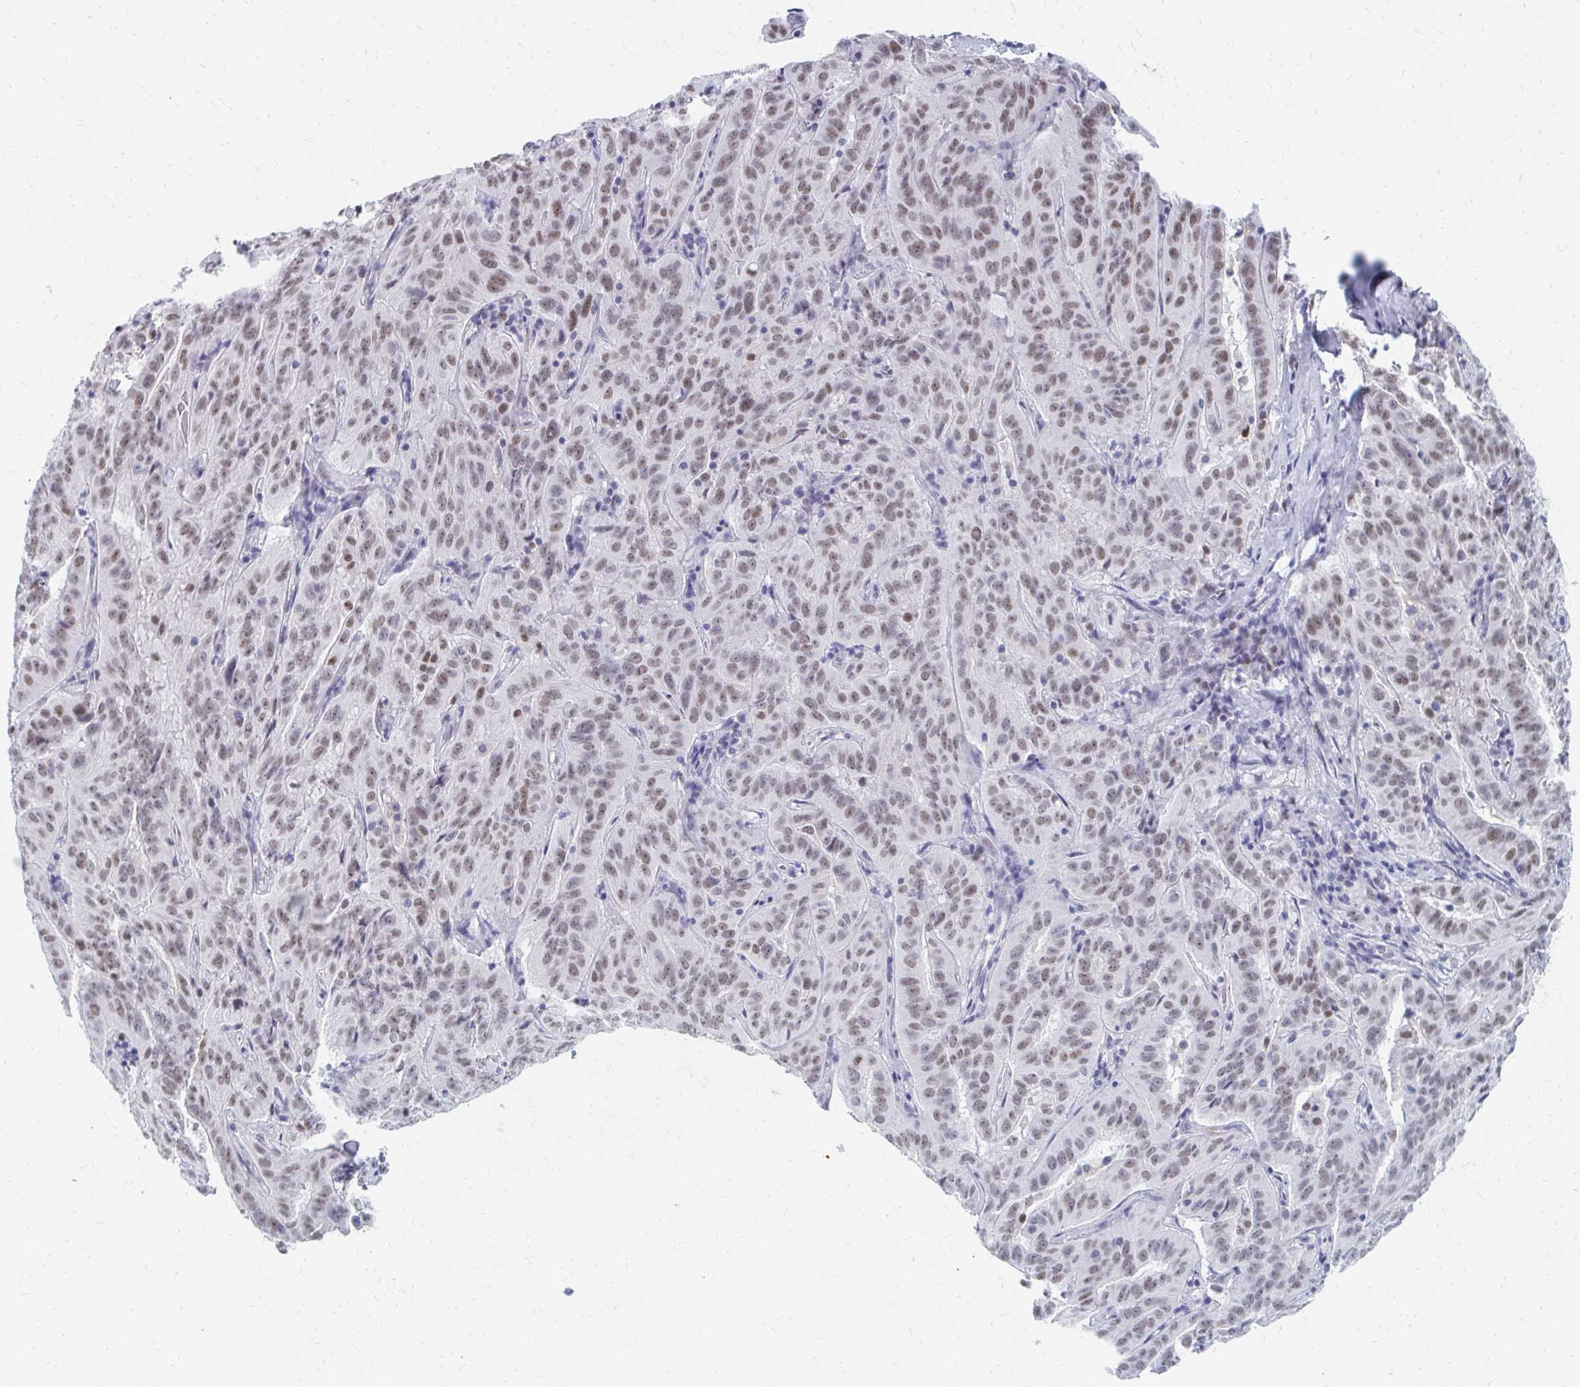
{"staining": {"intensity": "moderate", "quantity": "25%-75%", "location": "nuclear"}, "tissue": "pancreatic cancer", "cell_type": "Tumor cells", "image_type": "cancer", "snomed": [{"axis": "morphology", "description": "Adenocarcinoma, NOS"}, {"axis": "topography", "description": "Pancreas"}], "caption": "Pancreatic cancer stained with a brown dye exhibits moderate nuclear positive positivity in approximately 25%-75% of tumor cells.", "gene": "PLK3", "patient": {"sex": "male", "age": 63}}